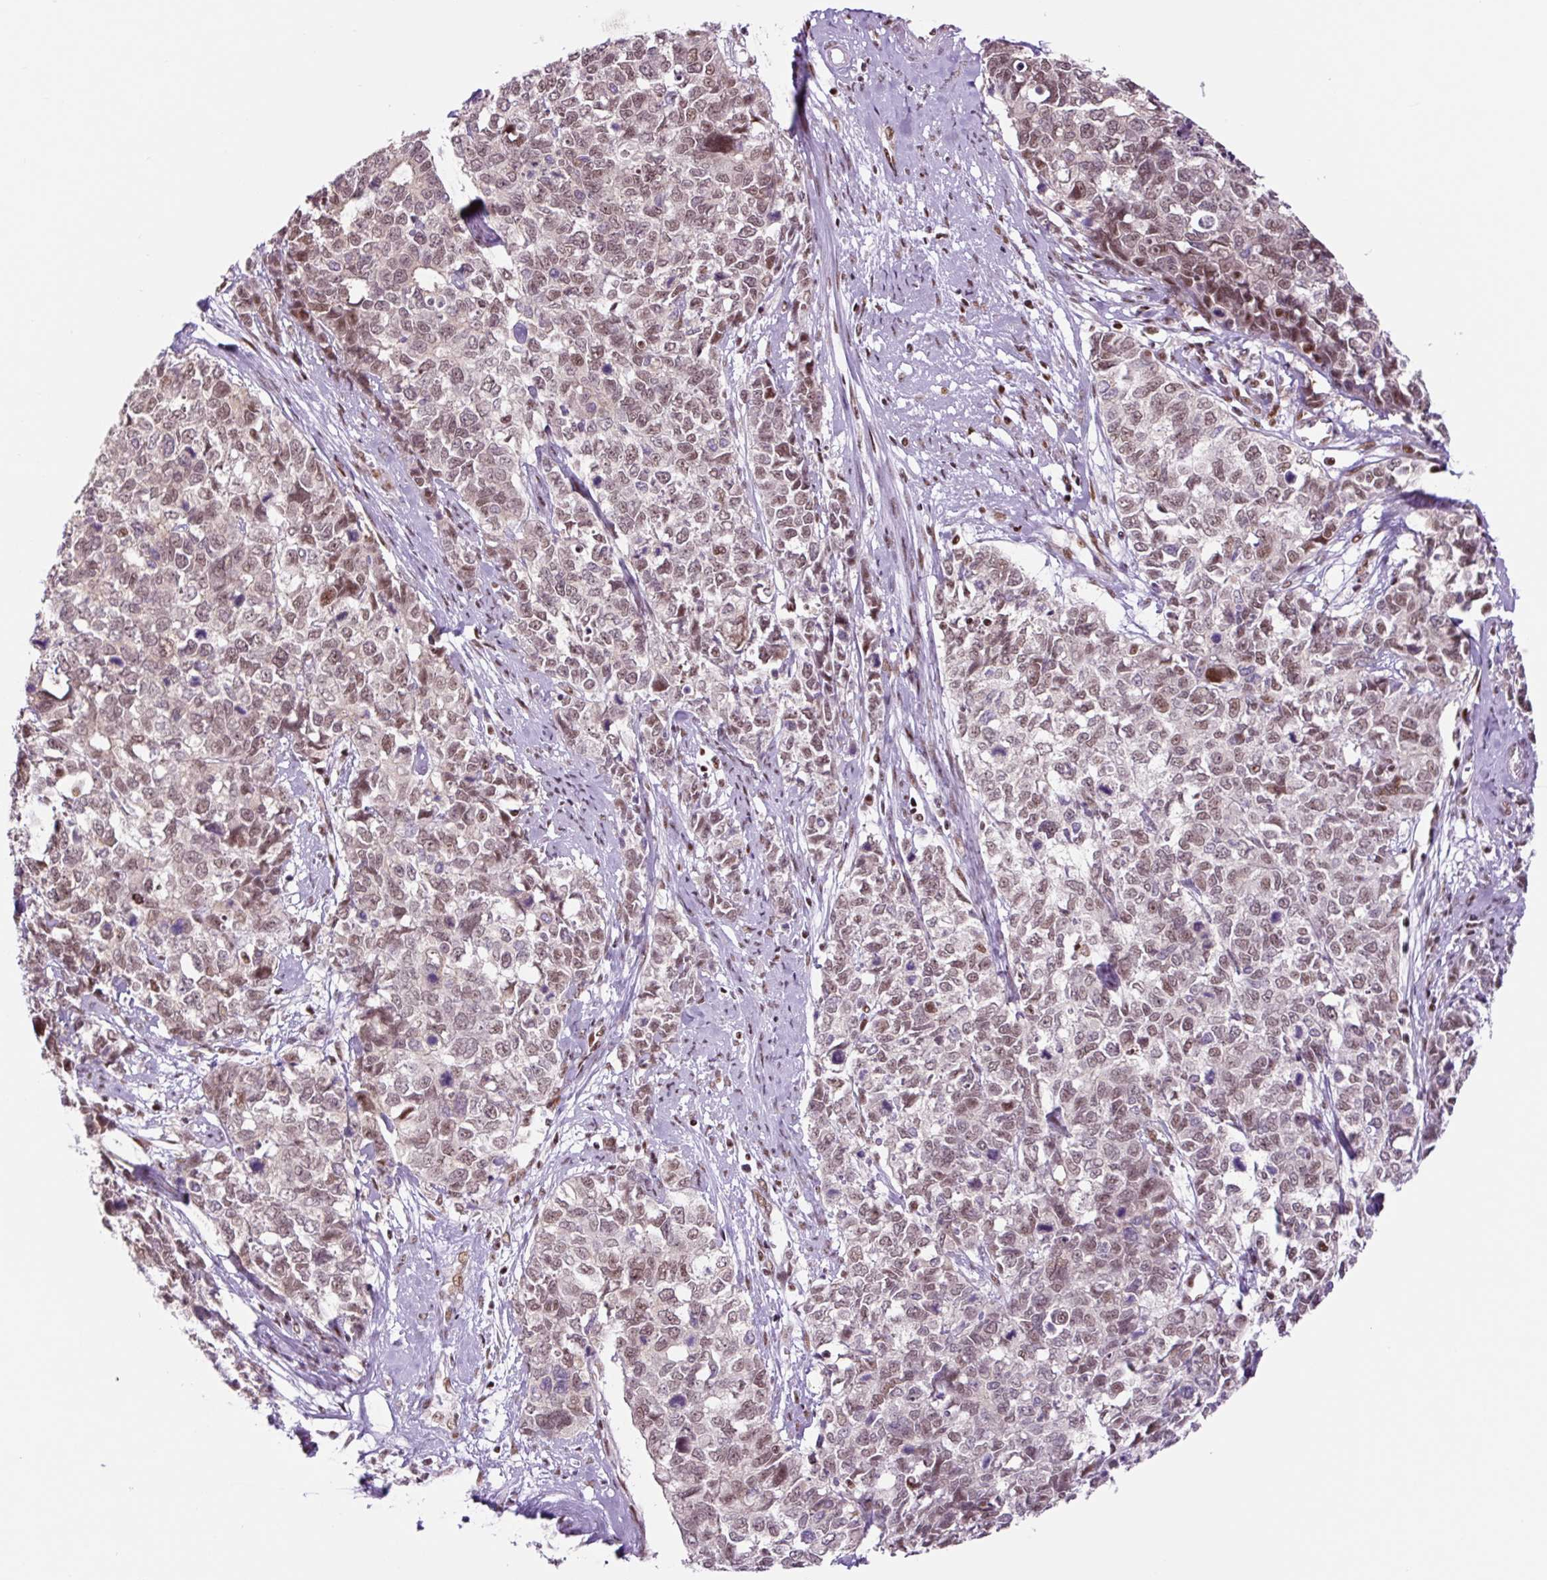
{"staining": {"intensity": "weak", "quantity": ">75%", "location": "nuclear"}, "tissue": "cervical cancer", "cell_type": "Tumor cells", "image_type": "cancer", "snomed": [{"axis": "morphology", "description": "Adenocarcinoma, NOS"}, {"axis": "topography", "description": "Cervix"}], "caption": "A brown stain shows weak nuclear staining of a protein in human cervical adenocarcinoma tumor cells.", "gene": "TAF1A", "patient": {"sex": "female", "age": 63}}